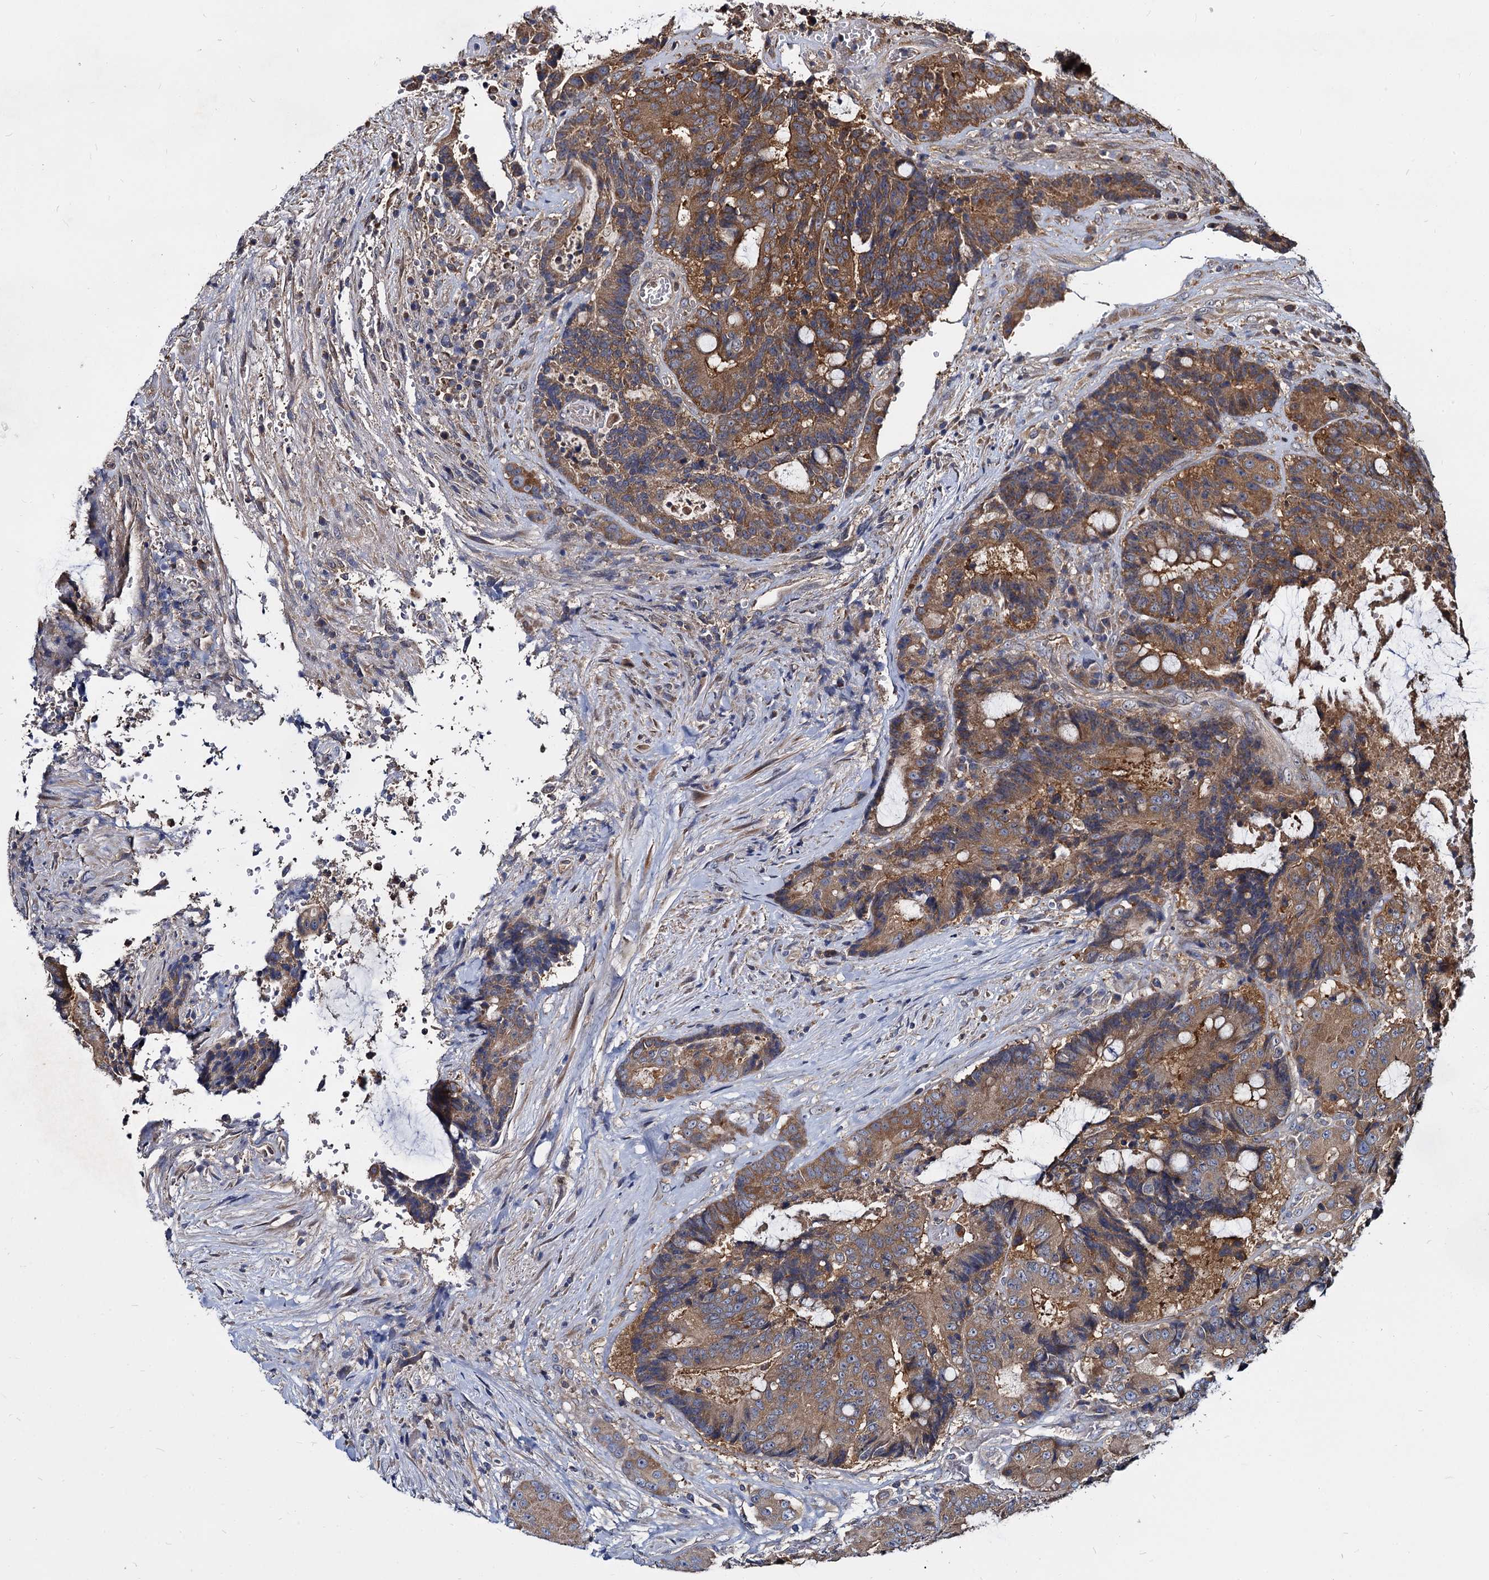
{"staining": {"intensity": "moderate", "quantity": ">75%", "location": "cytoplasmic/membranous"}, "tissue": "colorectal cancer", "cell_type": "Tumor cells", "image_type": "cancer", "snomed": [{"axis": "morphology", "description": "Adenocarcinoma, NOS"}, {"axis": "topography", "description": "Rectum"}], "caption": "Colorectal cancer stained with a brown dye shows moderate cytoplasmic/membranous positive staining in about >75% of tumor cells.", "gene": "CEP192", "patient": {"sex": "male", "age": 69}}